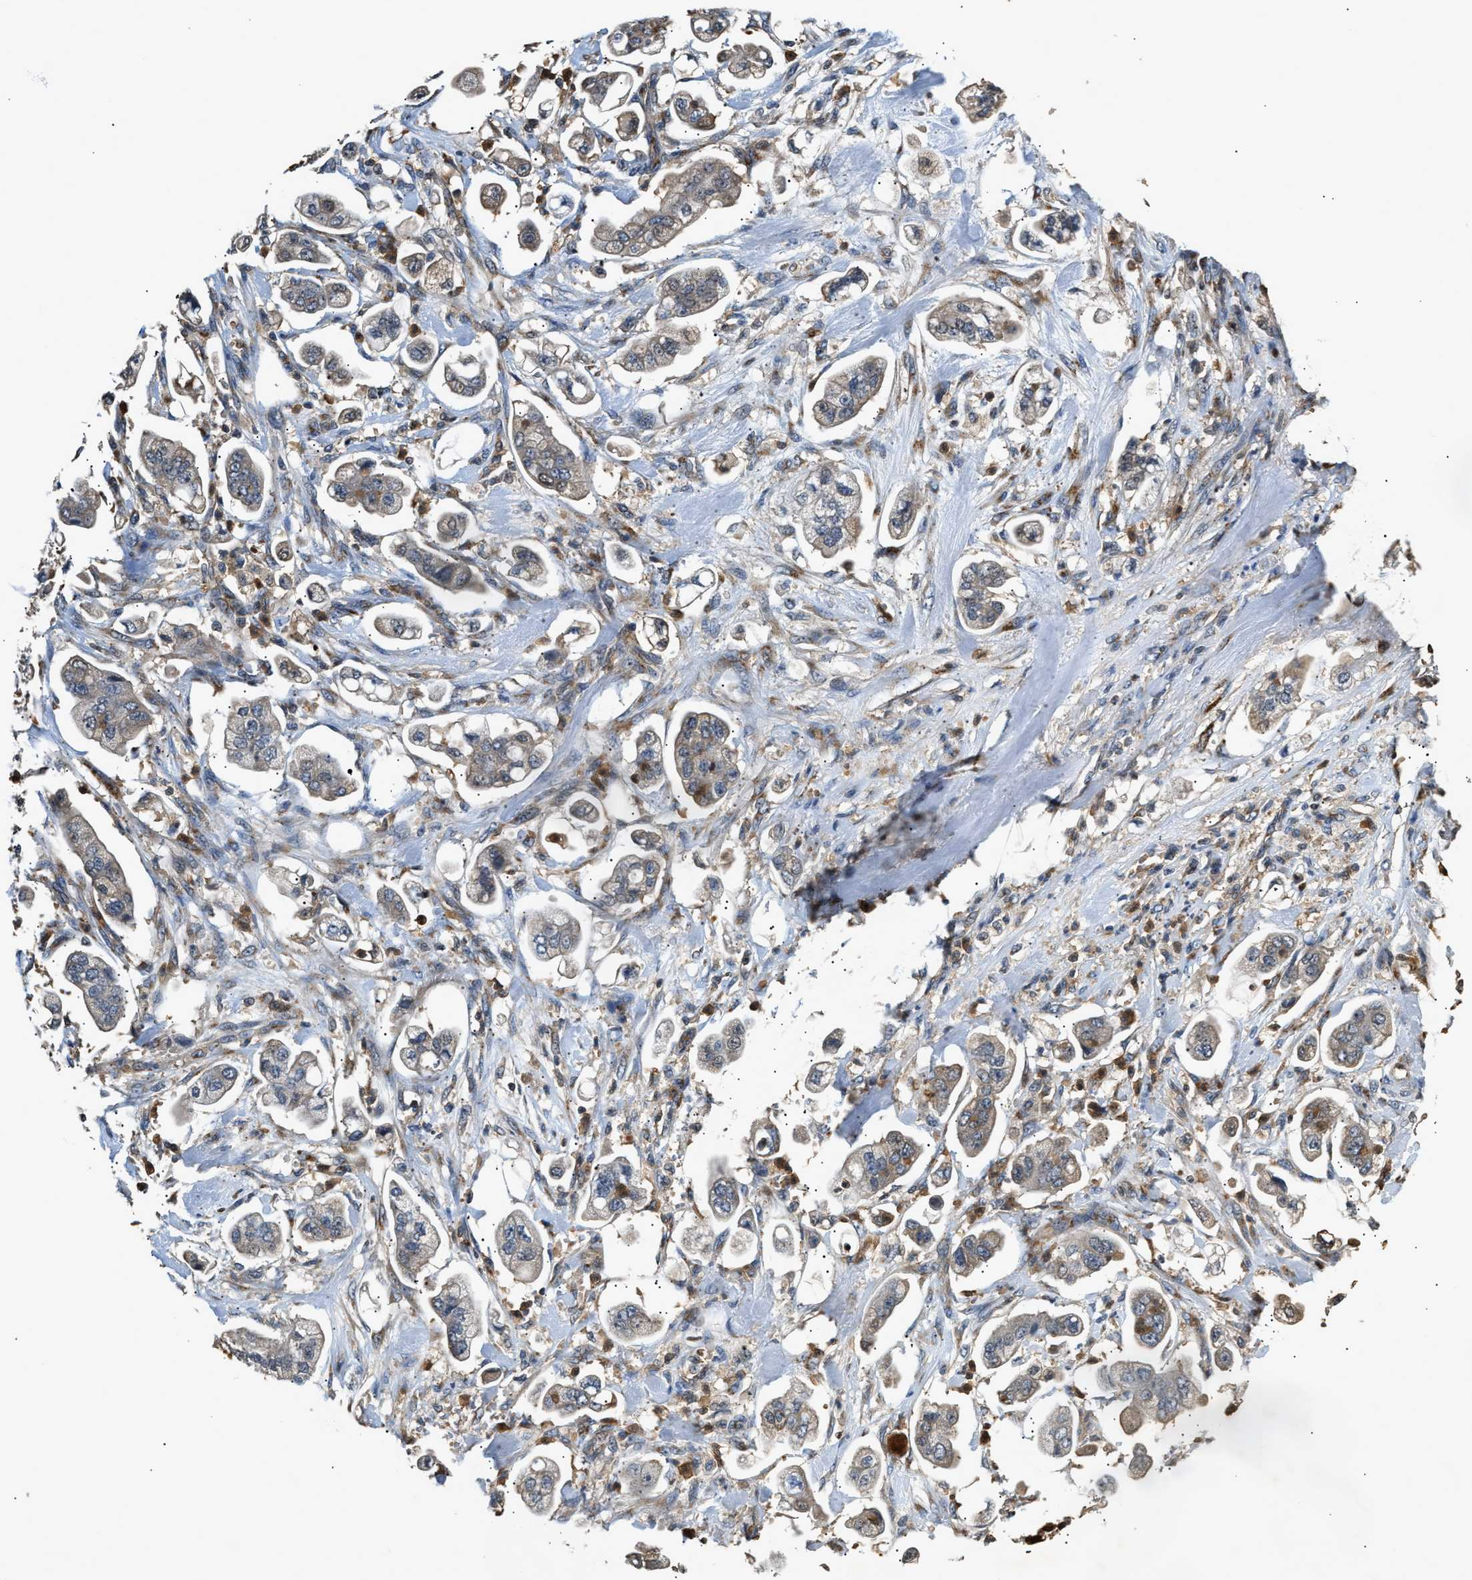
{"staining": {"intensity": "weak", "quantity": "25%-75%", "location": "cytoplasmic/membranous"}, "tissue": "stomach cancer", "cell_type": "Tumor cells", "image_type": "cancer", "snomed": [{"axis": "morphology", "description": "Adenocarcinoma, NOS"}, {"axis": "topography", "description": "Stomach"}], "caption": "Protein expression analysis of human stomach adenocarcinoma reveals weak cytoplasmic/membranous positivity in approximately 25%-75% of tumor cells.", "gene": "CHUK", "patient": {"sex": "male", "age": 62}}